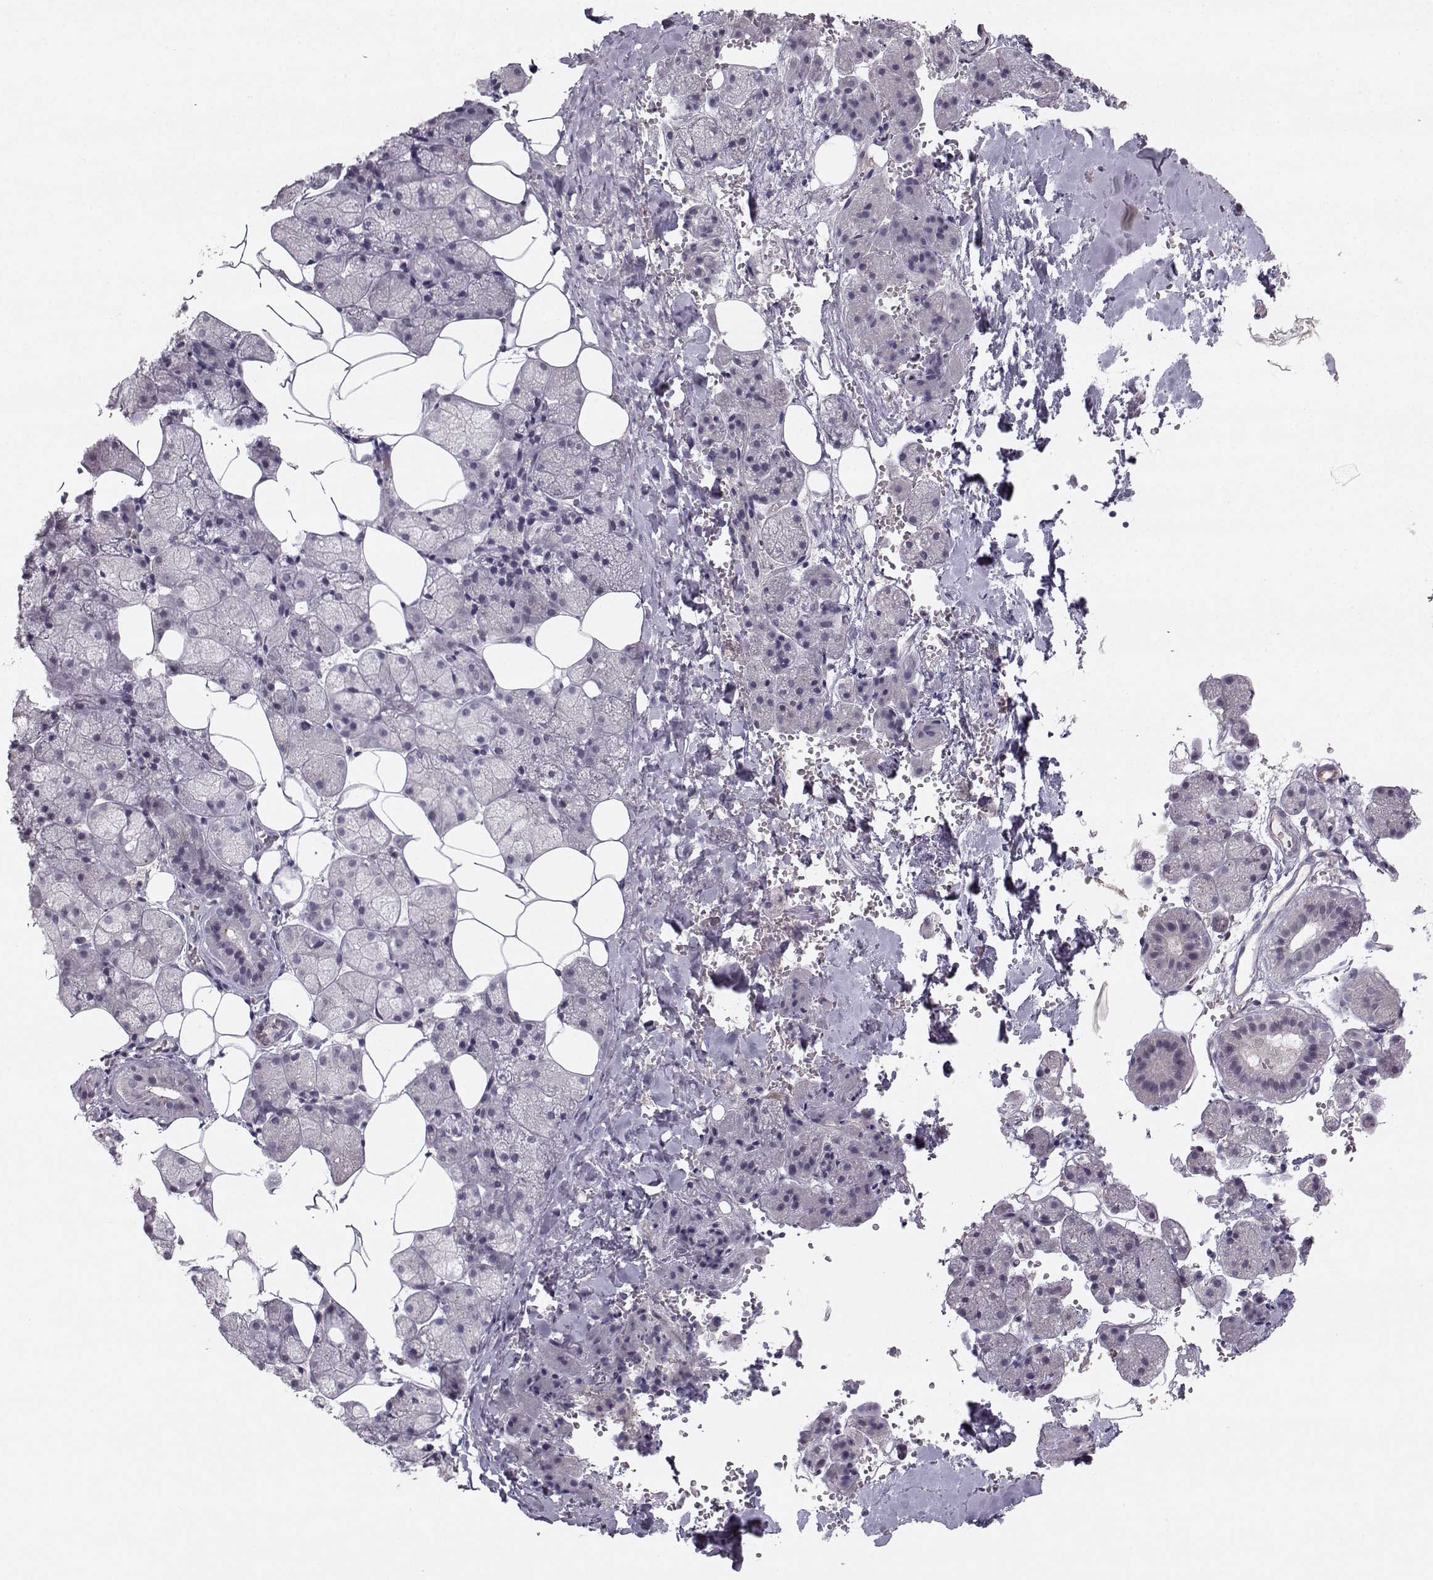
{"staining": {"intensity": "negative", "quantity": "none", "location": "none"}, "tissue": "salivary gland", "cell_type": "Glandular cells", "image_type": "normal", "snomed": [{"axis": "morphology", "description": "Normal tissue, NOS"}, {"axis": "topography", "description": "Salivary gland"}], "caption": "Benign salivary gland was stained to show a protein in brown. There is no significant expression in glandular cells. The staining is performed using DAB brown chromogen with nuclei counter-stained in using hematoxylin.", "gene": "OPRD1", "patient": {"sex": "male", "age": 38}}